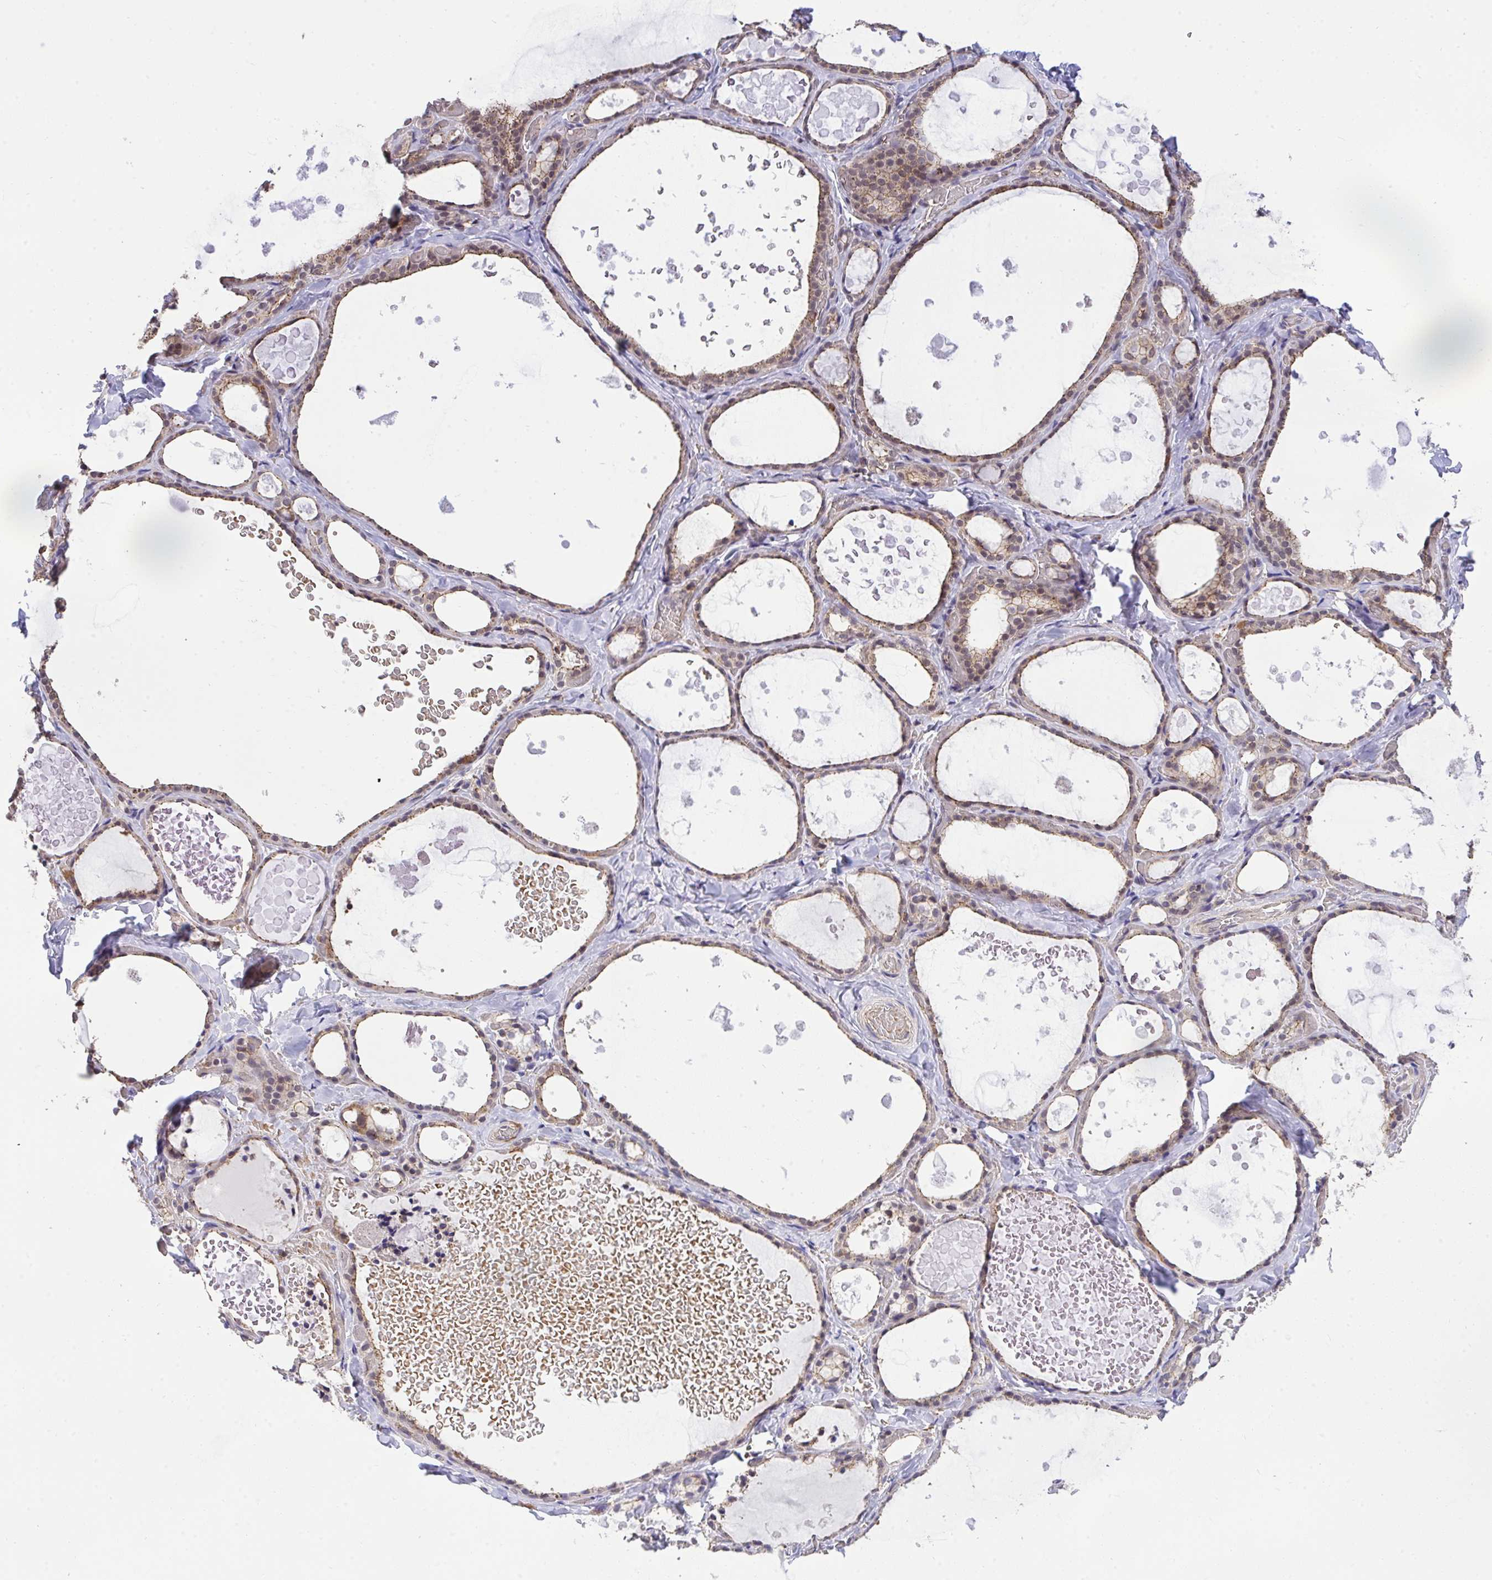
{"staining": {"intensity": "weak", "quantity": "25%-75%", "location": "cytoplasmic/membranous"}, "tissue": "thyroid gland", "cell_type": "Glandular cells", "image_type": "normal", "snomed": [{"axis": "morphology", "description": "Normal tissue, NOS"}, {"axis": "topography", "description": "Thyroid gland"}], "caption": "Thyroid gland stained for a protein (brown) demonstrates weak cytoplasmic/membranous positive staining in about 25%-75% of glandular cells.", "gene": "PPP1CA", "patient": {"sex": "female", "age": 56}}